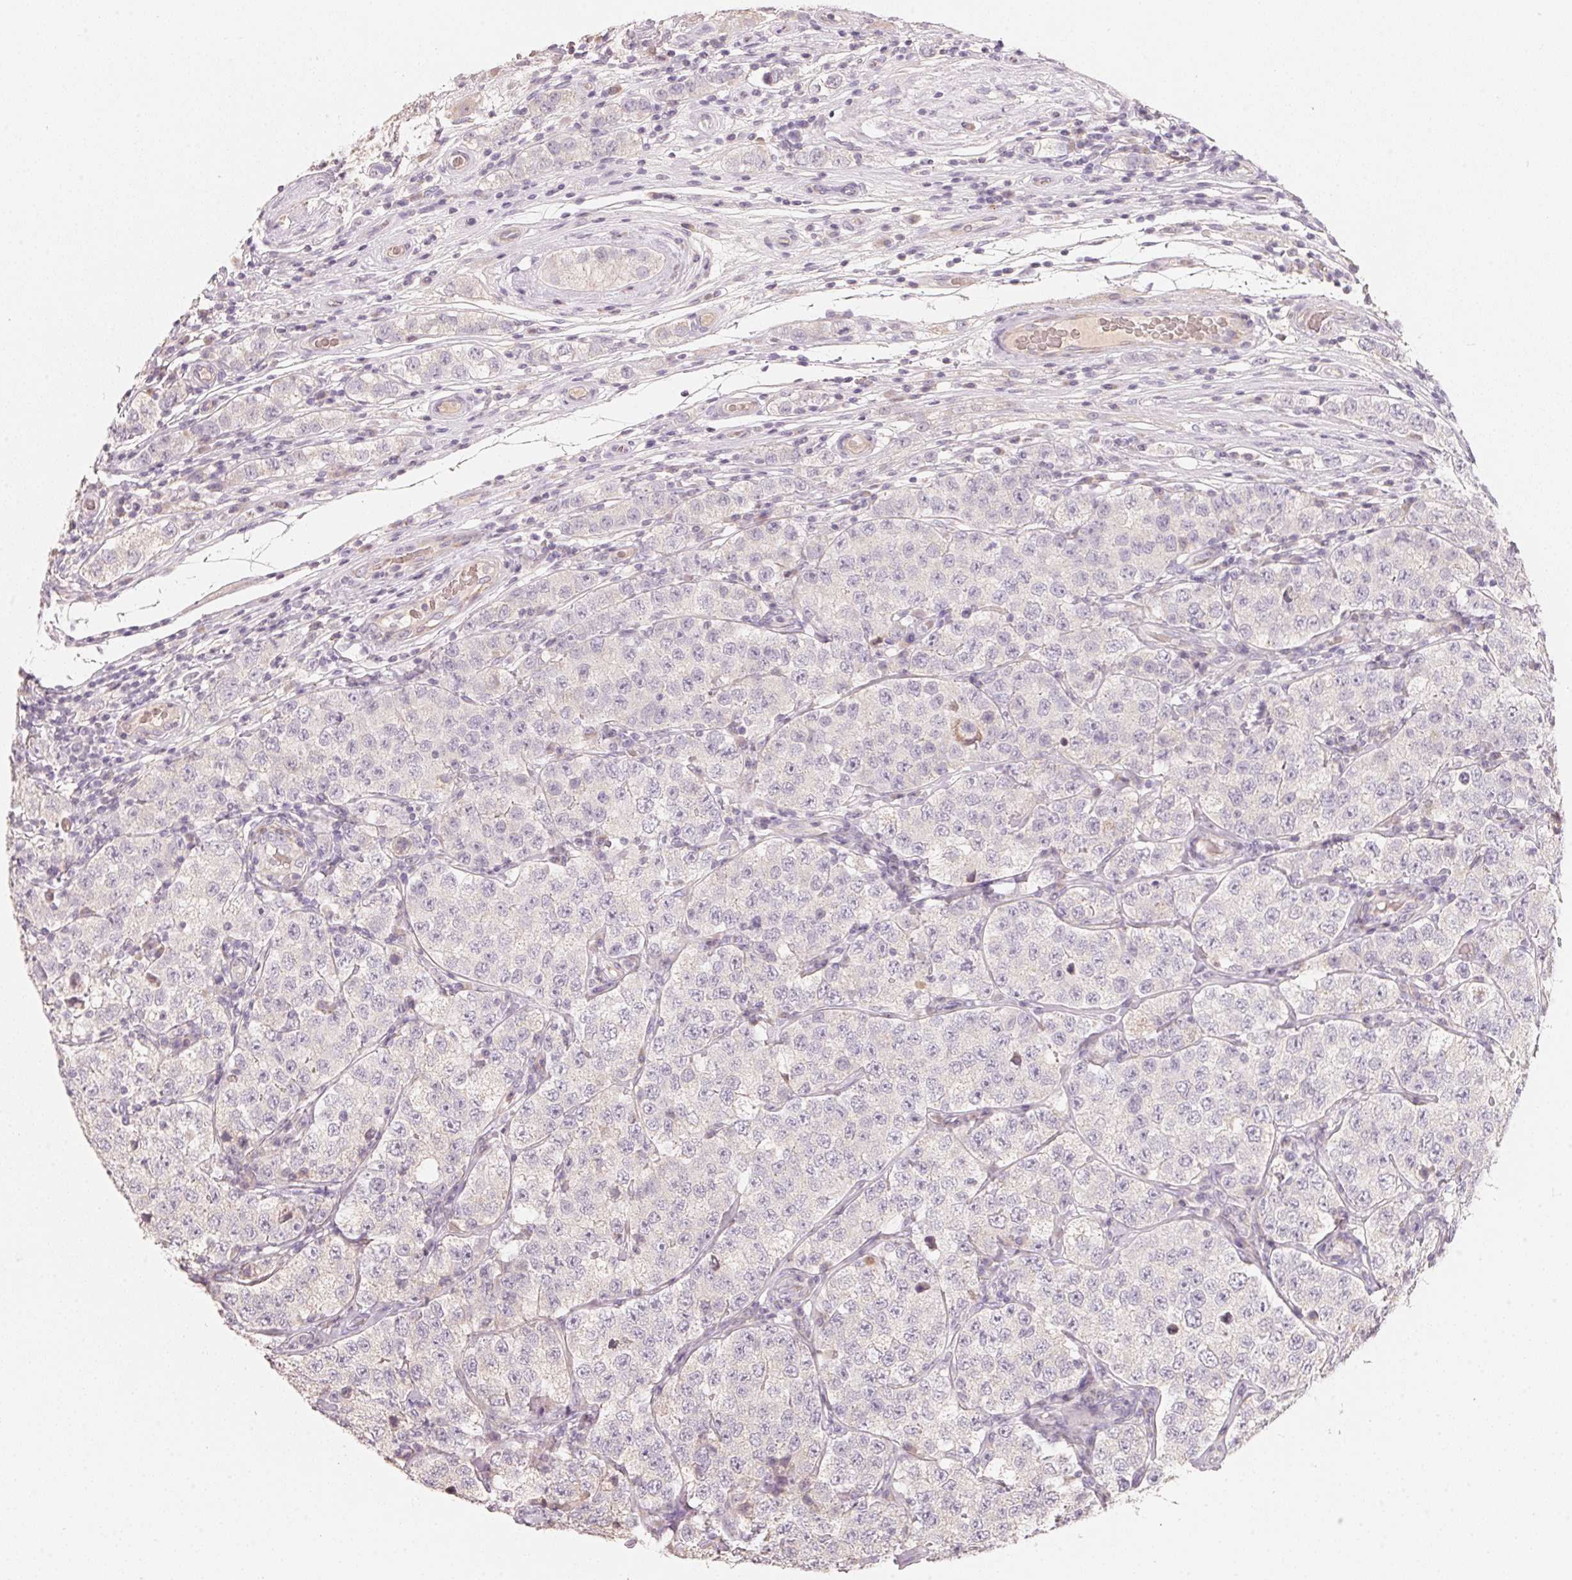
{"staining": {"intensity": "negative", "quantity": "none", "location": "none"}, "tissue": "testis cancer", "cell_type": "Tumor cells", "image_type": "cancer", "snomed": [{"axis": "morphology", "description": "Seminoma, NOS"}, {"axis": "topography", "description": "Testis"}], "caption": "The immunohistochemistry (IHC) histopathology image has no significant positivity in tumor cells of seminoma (testis) tissue.", "gene": "TP53AIP1", "patient": {"sex": "male", "age": 34}}